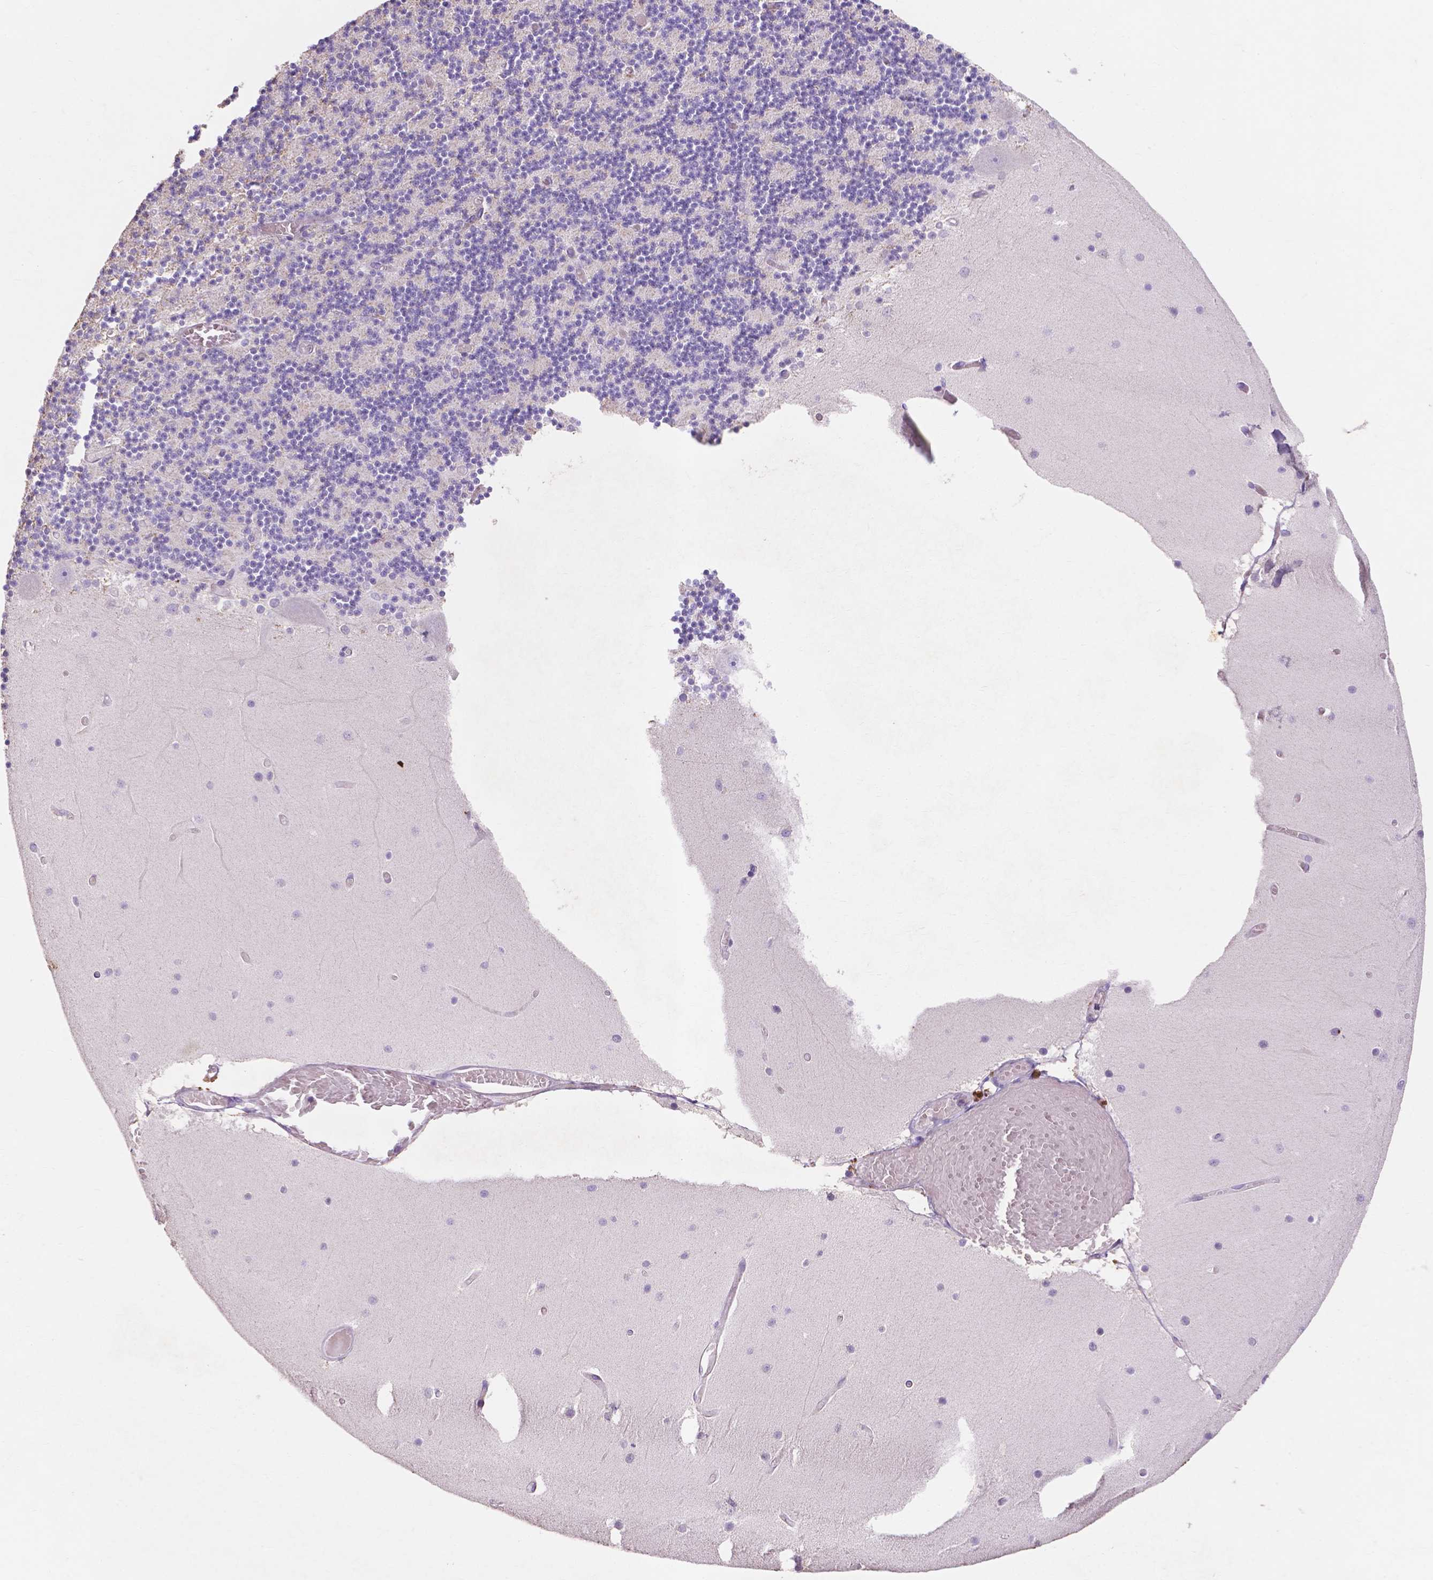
{"staining": {"intensity": "negative", "quantity": "none", "location": "none"}, "tissue": "cerebellum", "cell_type": "Cells in granular layer", "image_type": "normal", "snomed": [{"axis": "morphology", "description": "Normal tissue, NOS"}, {"axis": "topography", "description": "Cerebellum"}], "caption": "Normal cerebellum was stained to show a protein in brown. There is no significant staining in cells in granular layer.", "gene": "MMP11", "patient": {"sex": "female", "age": 28}}